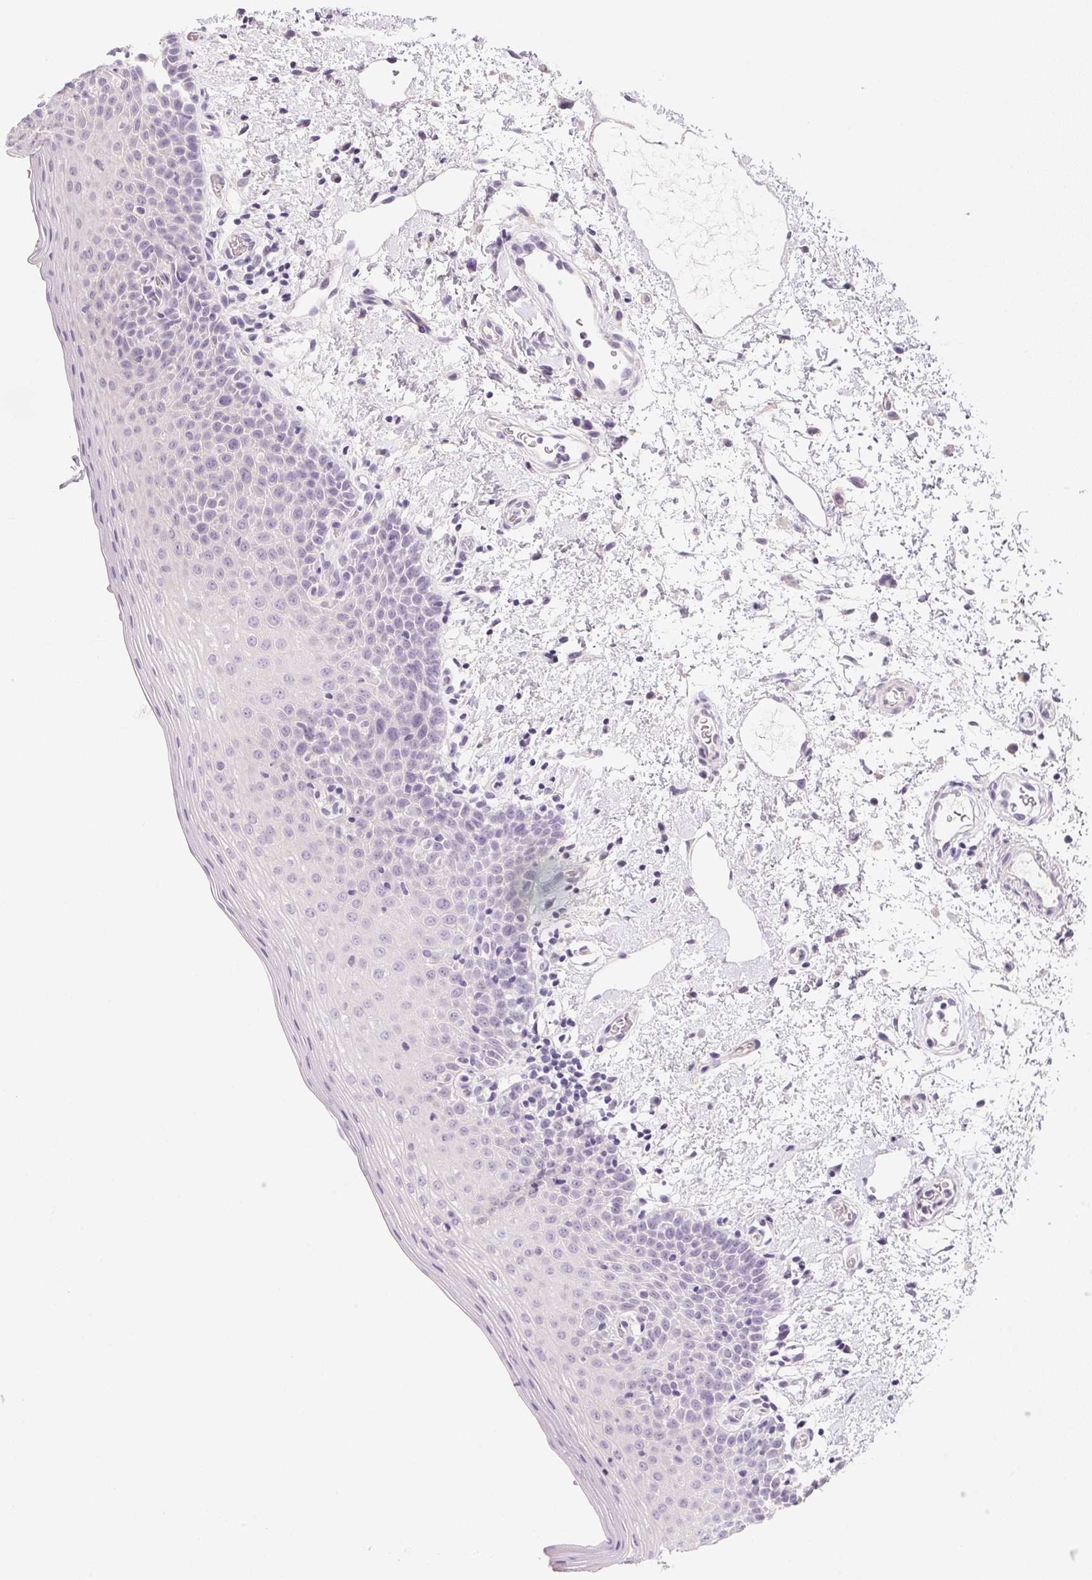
{"staining": {"intensity": "negative", "quantity": "none", "location": "none"}, "tissue": "oral mucosa", "cell_type": "Squamous epithelial cells", "image_type": "normal", "snomed": [{"axis": "morphology", "description": "Normal tissue, NOS"}, {"axis": "topography", "description": "Oral tissue"}, {"axis": "topography", "description": "Head-Neck"}], "caption": "Normal oral mucosa was stained to show a protein in brown. There is no significant staining in squamous epithelial cells.", "gene": "MCOLN3", "patient": {"sex": "female", "age": 55}}